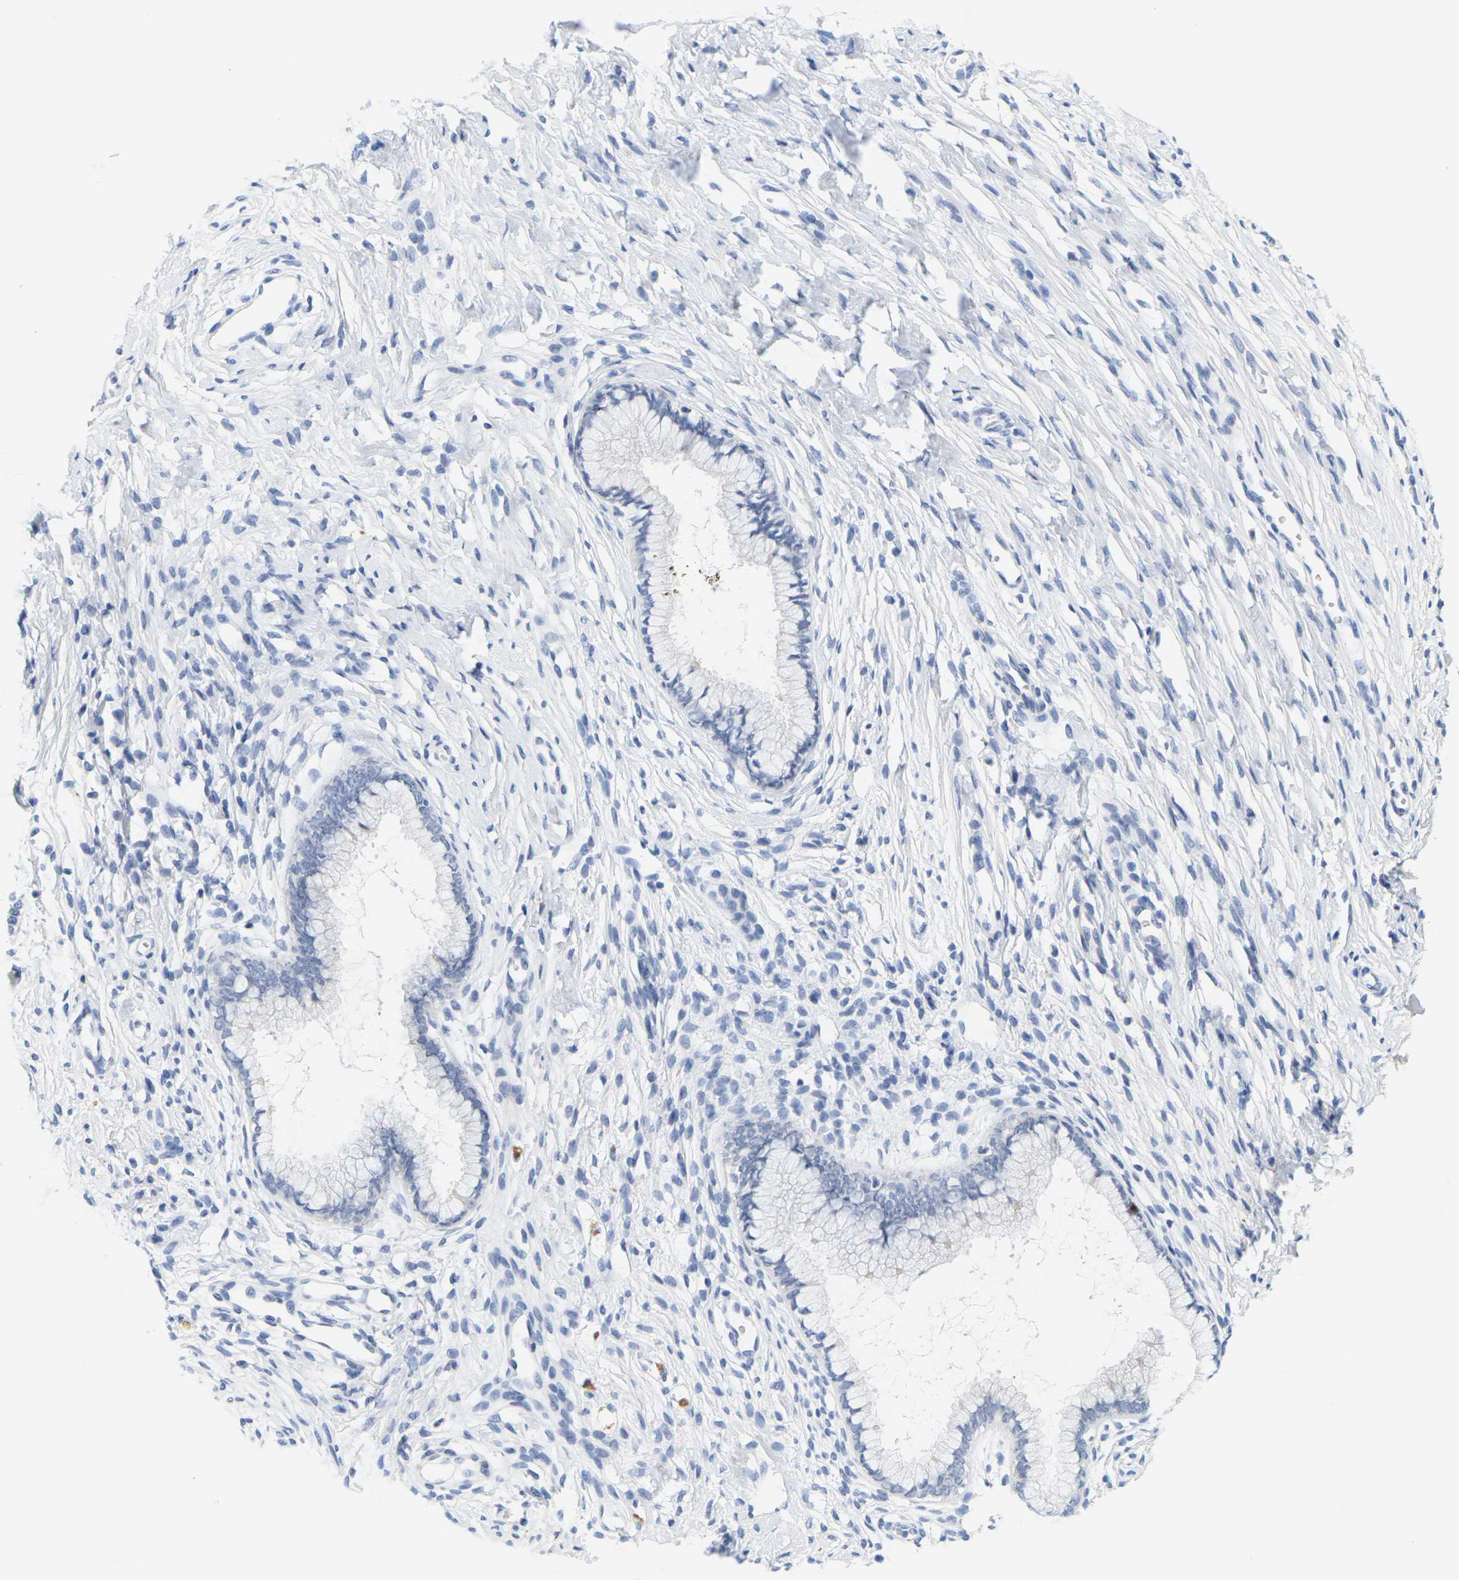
{"staining": {"intensity": "negative", "quantity": "none", "location": "none"}, "tissue": "cervix", "cell_type": "Glandular cells", "image_type": "normal", "snomed": [{"axis": "morphology", "description": "Normal tissue, NOS"}, {"axis": "topography", "description": "Cervix"}], "caption": "High power microscopy photomicrograph of an IHC photomicrograph of benign cervix, revealing no significant staining in glandular cells. (IHC, brightfield microscopy, high magnification).", "gene": "HLA", "patient": {"sex": "female", "age": 65}}